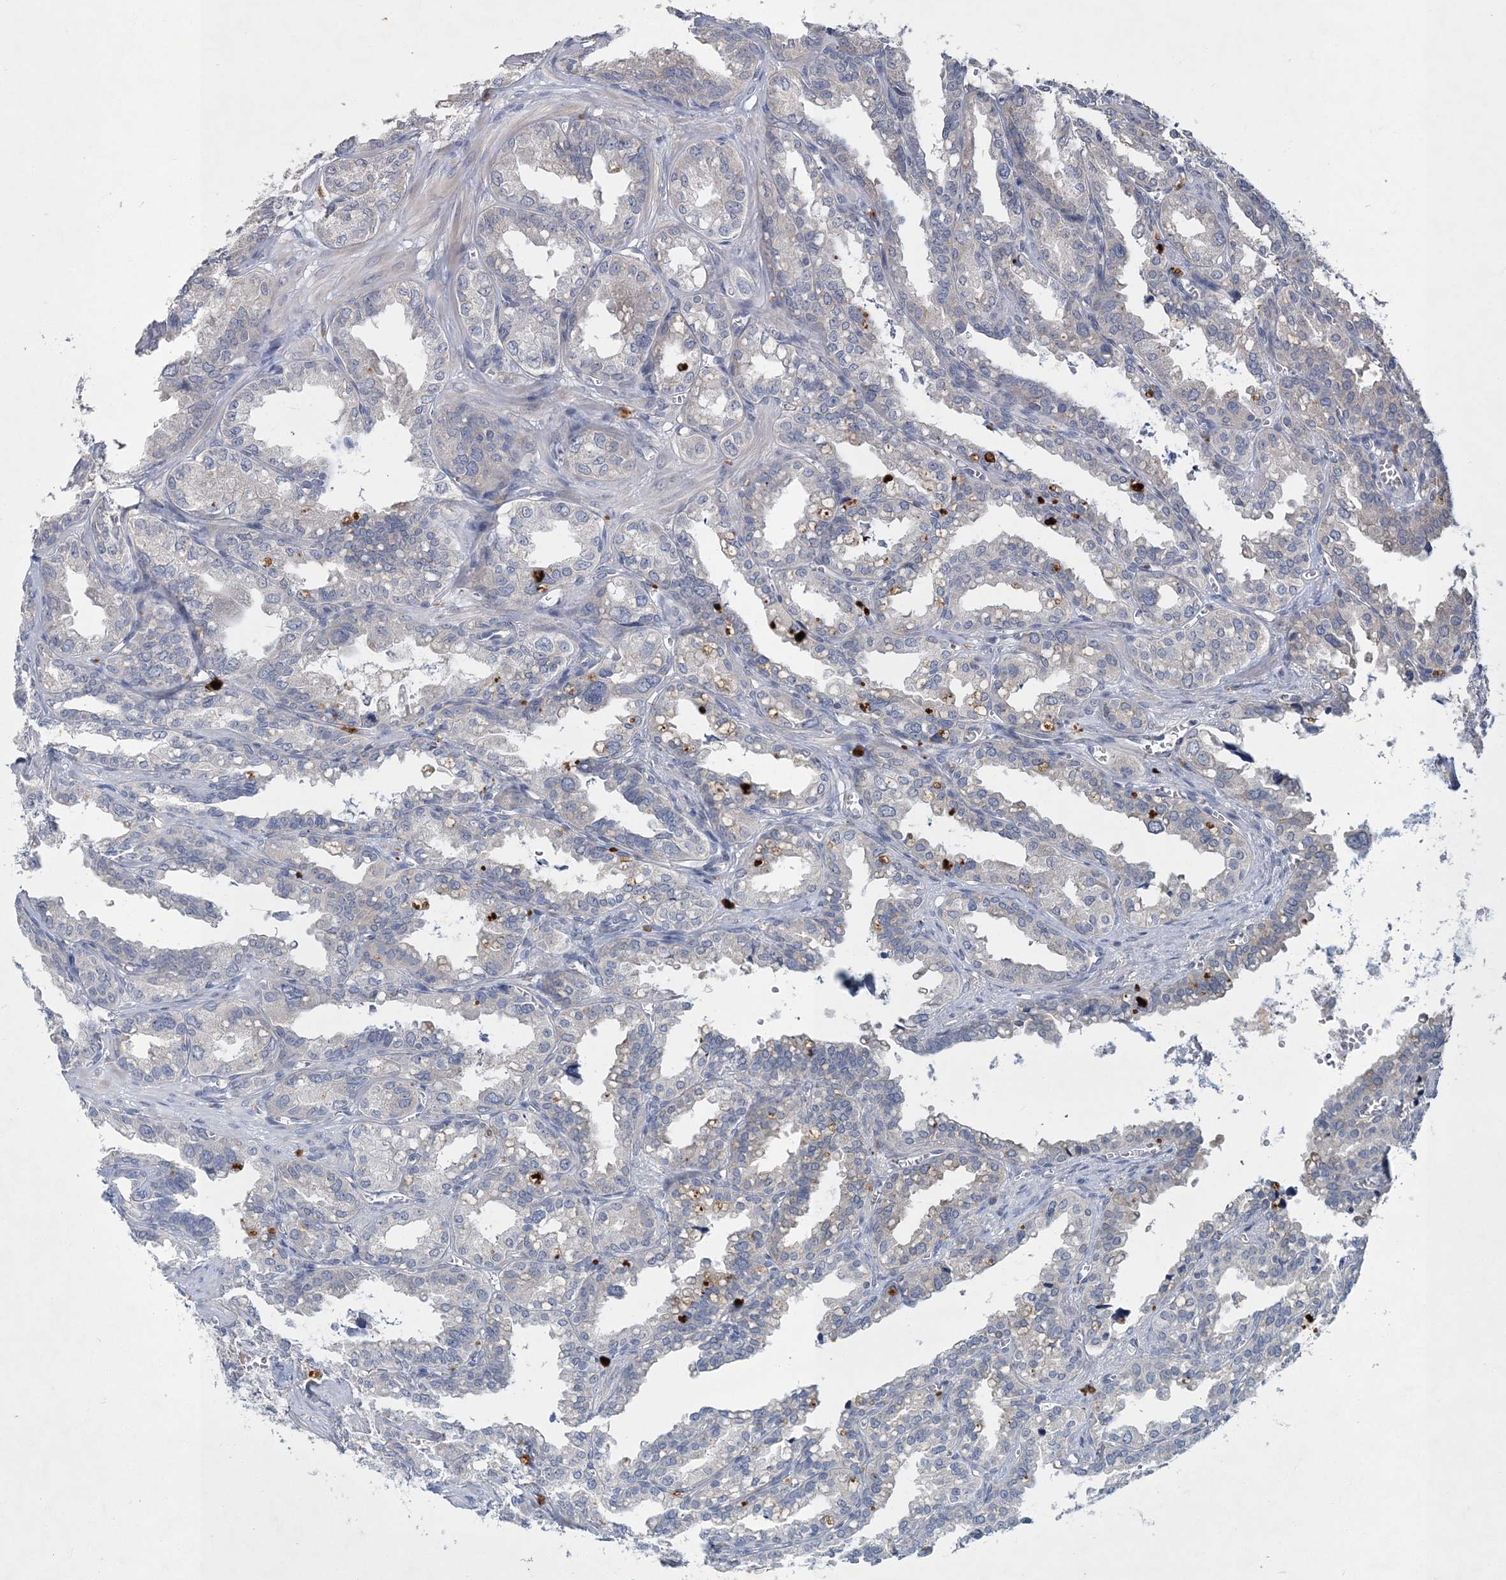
{"staining": {"intensity": "negative", "quantity": "none", "location": "none"}, "tissue": "seminal vesicle", "cell_type": "Glandular cells", "image_type": "normal", "snomed": [{"axis": "morphology", "description": "Normal tissue, NOS"}, {"axis": "topography", "description": "Prostate"}, {"axis": "topography", "description": "Seminal veicle"}], "caption": "Human seminal vesicle stained for a protein using immunohistochemistry (IHC) exhibits no staining in glandular cells.", "gene": "RNF25", "patient": {"sex": "male", "age": 51}}